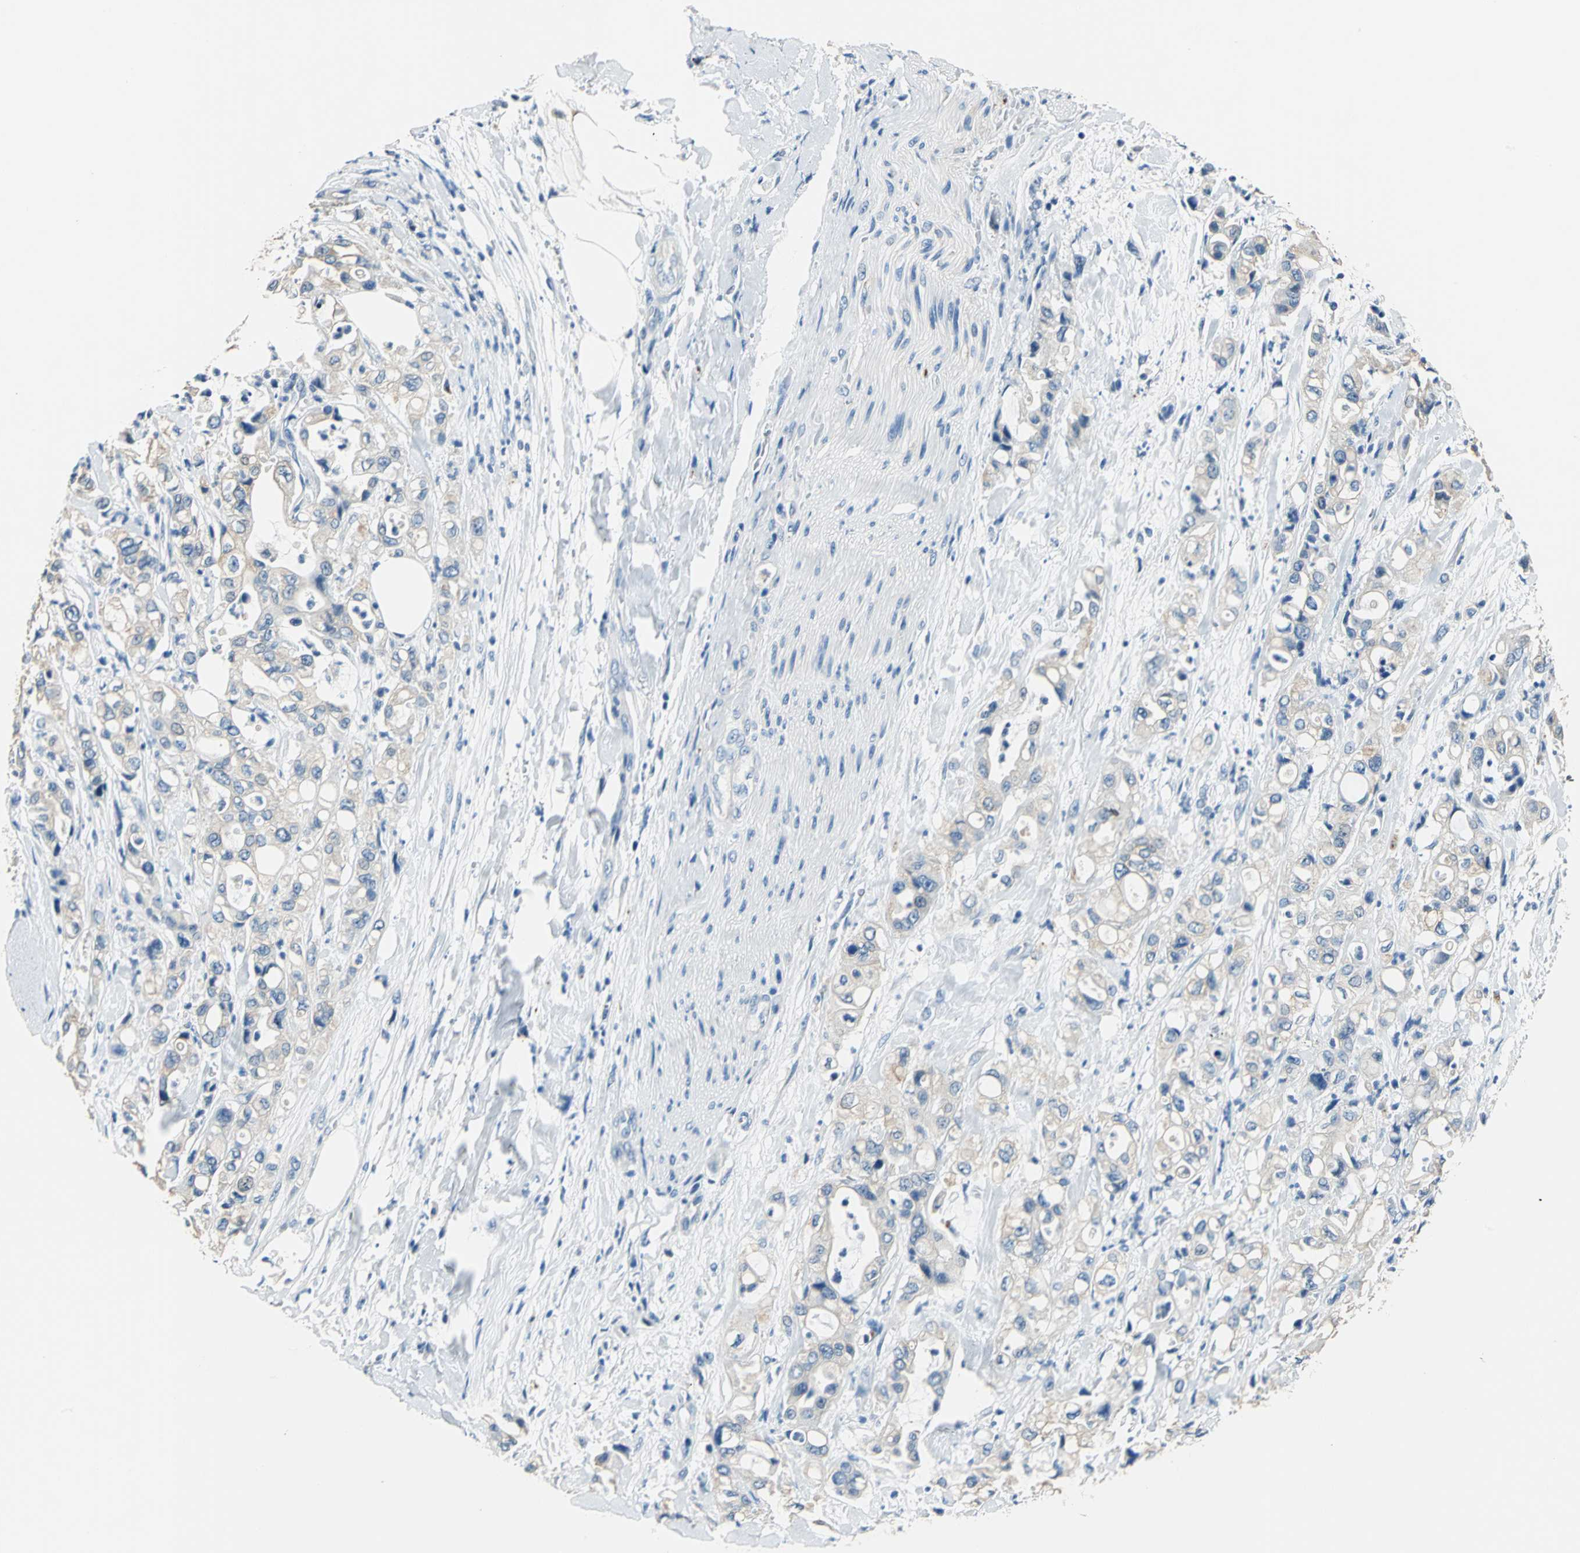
{"staining": {"intensity": "weak", "quantity": "25%-75%", "location": "cytoplasmic/membranous"}, "tissue": "pancreatic cancer", "cell_type": "Tumor cells", "image_type": "cancer", "snomed": [{"axis": "morphology", "description": "Adenocarcinoma, NOS"}, {"axis": "topography", "description": "Pancreas"}], "caption": "The histopathology image demonstrates immunohistochemical staining of adenocarcinoma (pancreatic). There is weak cytoplasmic/membranous expression is present in about 25%-75% of tumor cells. Nuclei are stained in blue.", "gene": "RASD2", "patient": {"sex": "male", "age": 70}}